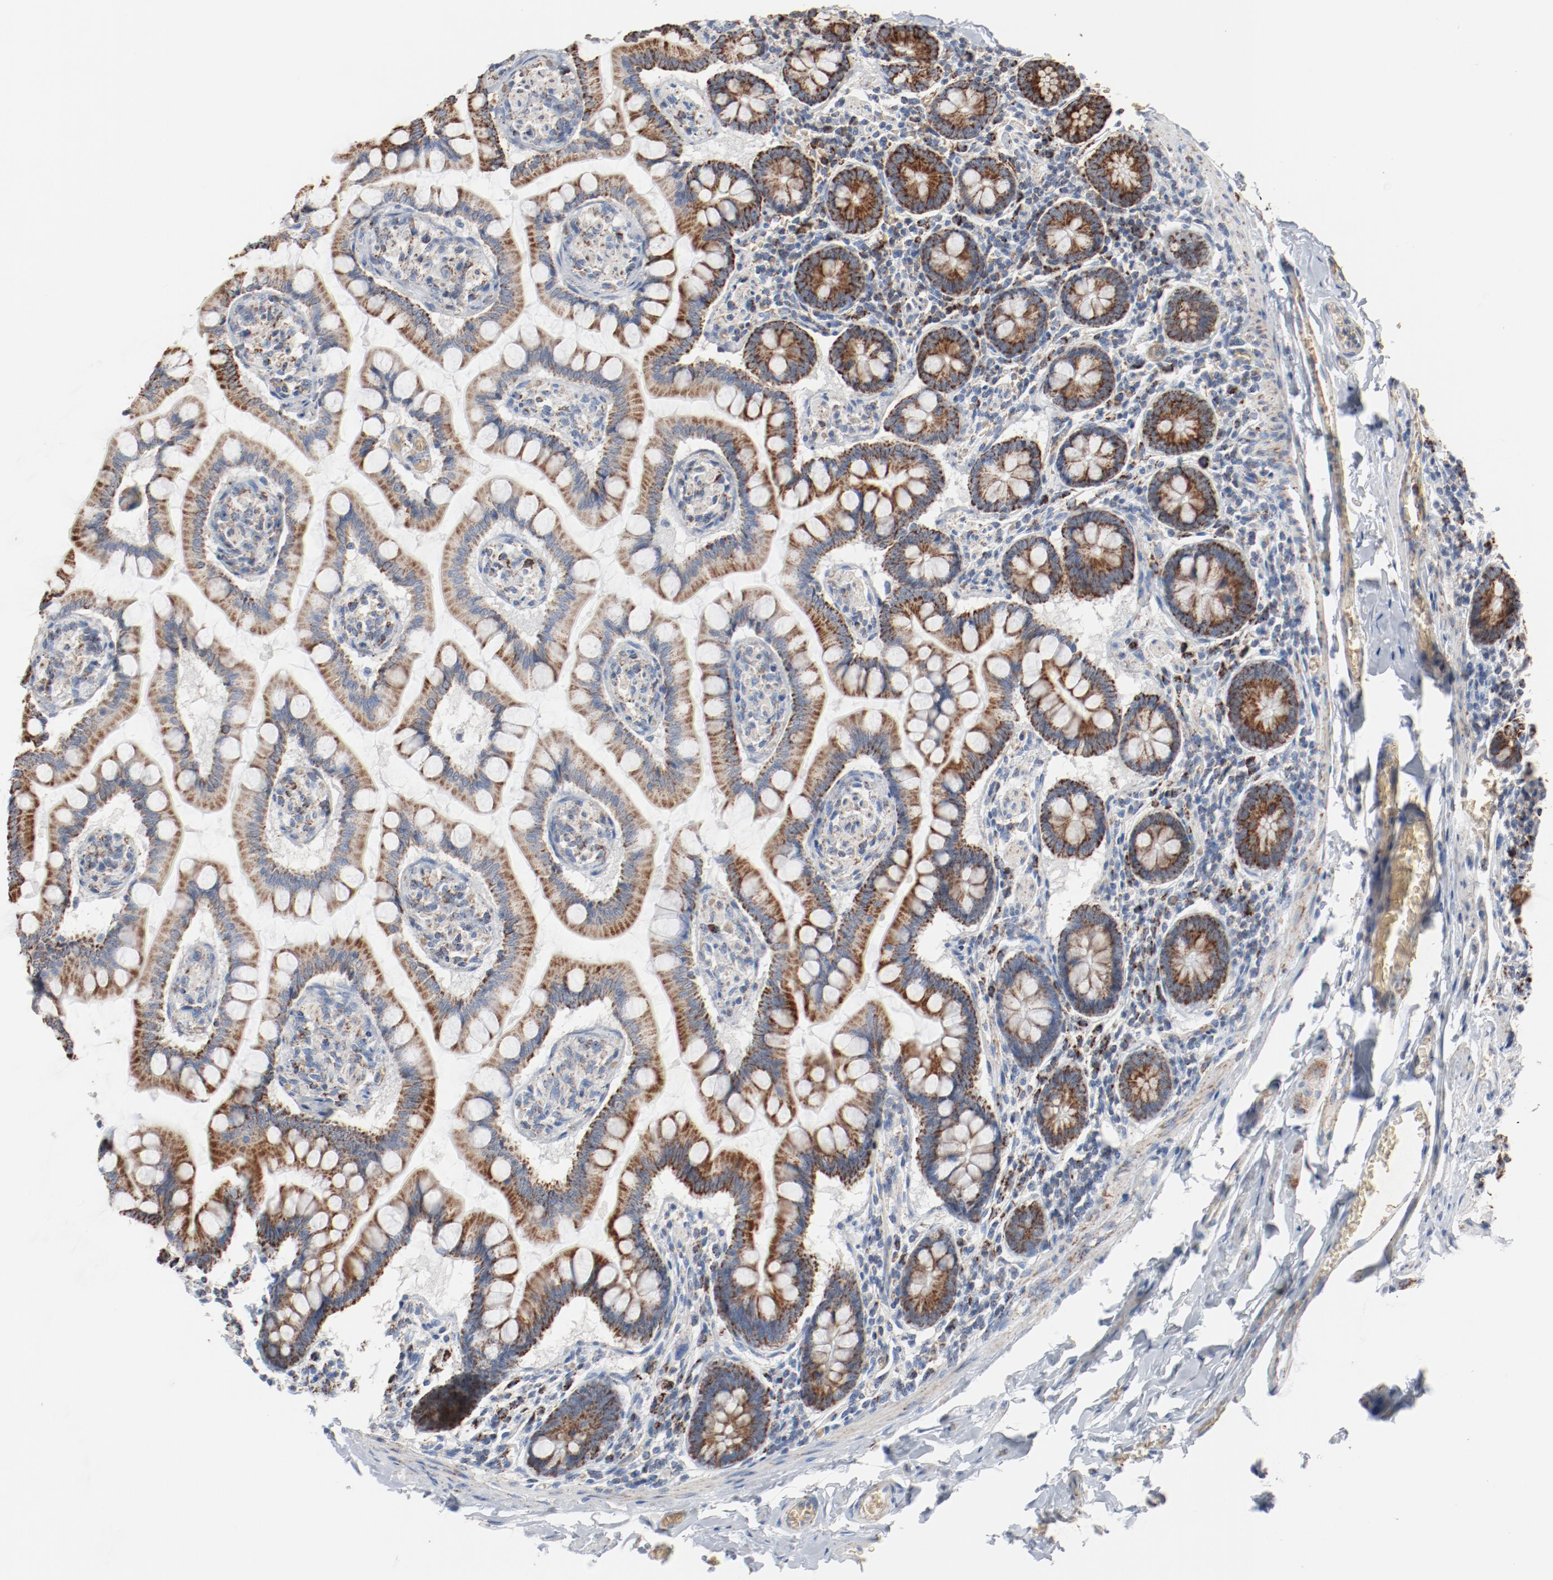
{"staining": {"intensity": "moderate", "quantity": ">75%", "location": "cytoplasmic/membranous"}, "tissue": "small intestine", "cell_type": "Glandular cells", "image_type": "normal", "snomed": [{"axis": "morphology", "description": "Normal tissue, NOS"}, {"axis": "topography", "description": "Small intestine"}], "caption": "Immunohistochemical staining of benign human small intestine demonstrates >75% levels of moderate cytoplasmic/membranous protein expression in about >75% of glandular cells.", "gene": "NDUFB8", "patient": {"sex": "male", "age": 41}}